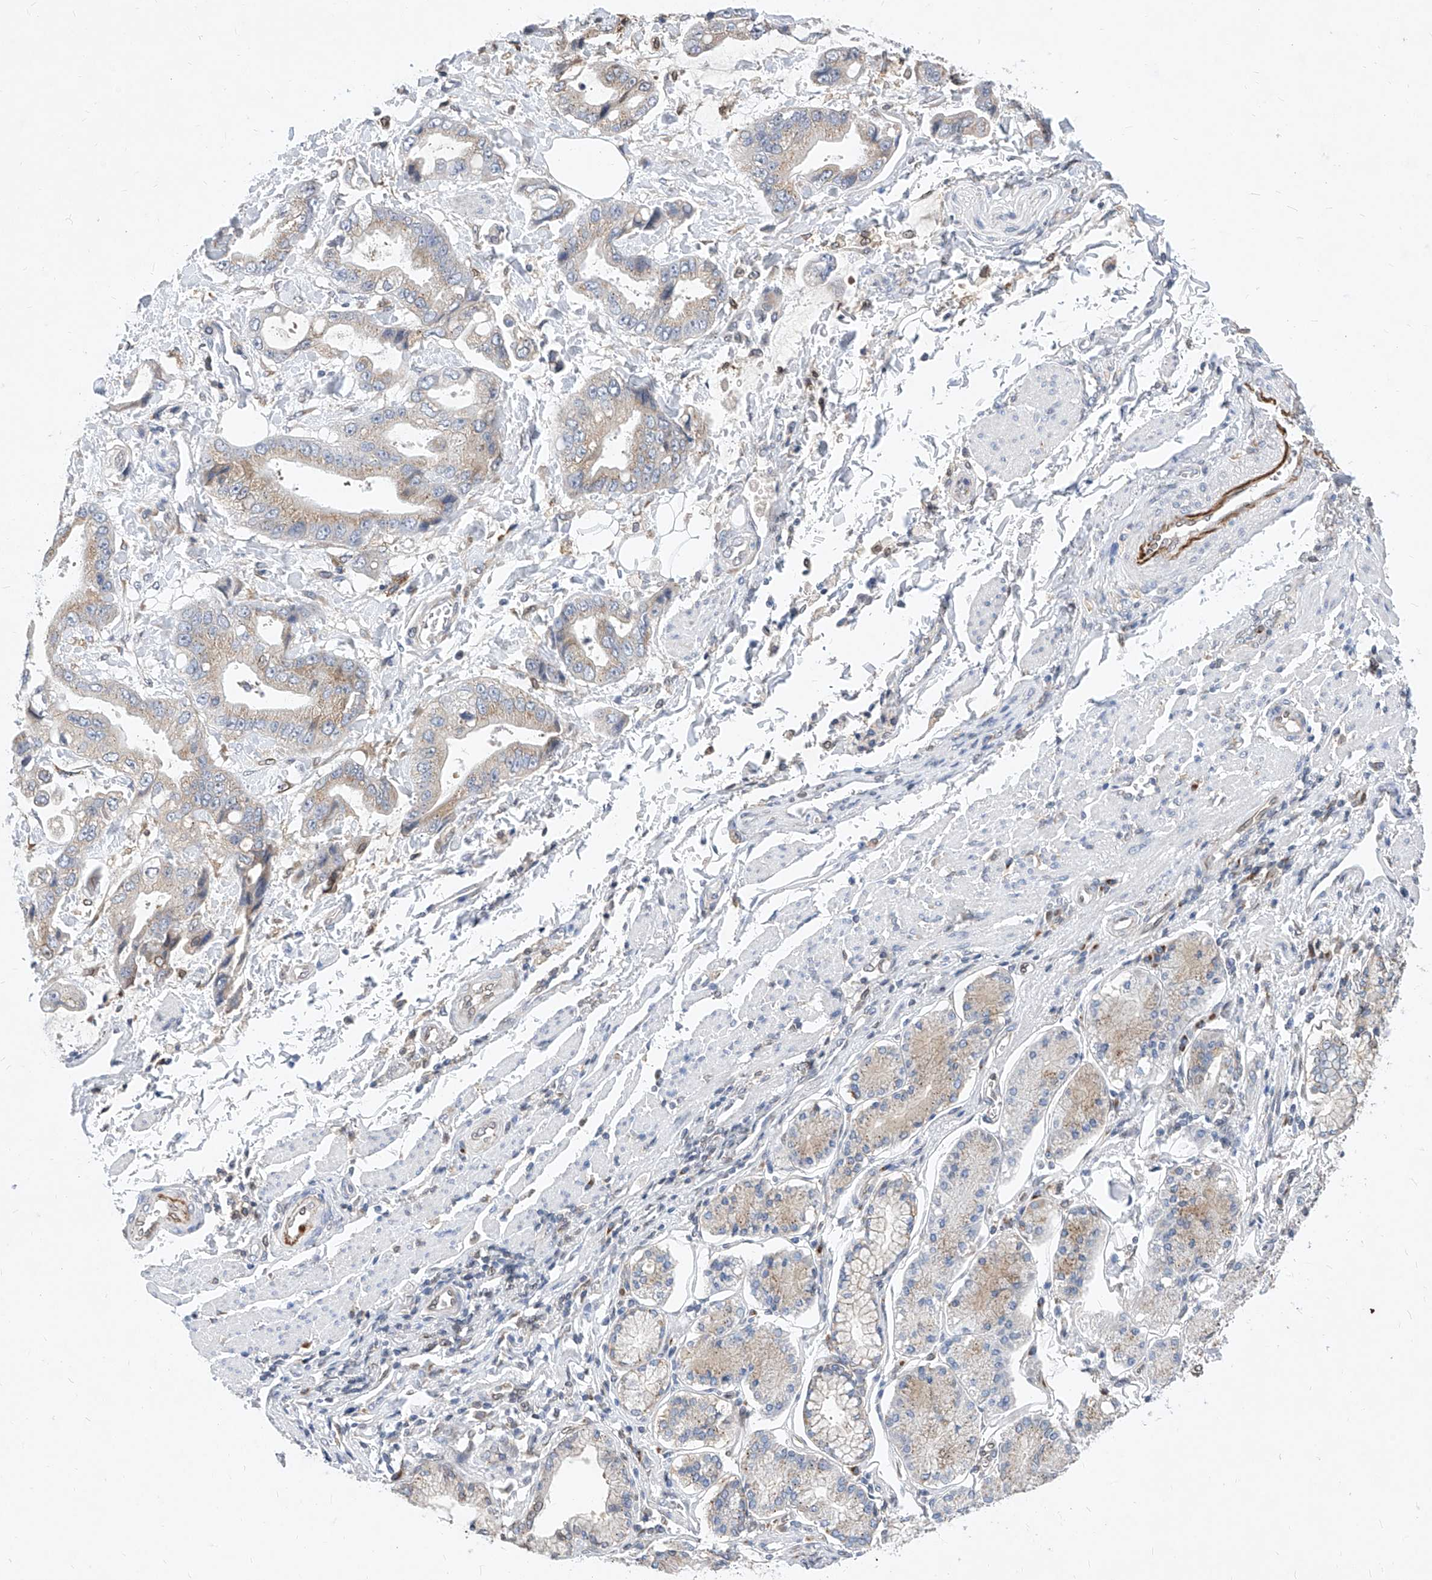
{"staining": {"intensity": "weak", "quantity": "25%-75%", "location": "cytoplasmic/membranous"}, "tissue": "stomach cancer", "cell_type": "Tumor cells", "image_type": "cancer", "snomed": [{"axis": "morphology", "description": "Adenocarcinoma, NOS"}, {"axis": "topography", "description": "Stomach"}], "caption": "Immunohistochemistry of human stomach cancer (adenocarcinoma) exhibits low levels of weak cytoplasmic/membranous staining in approximately 25%-75% of tumor cells. (DAB (3,3'-diaminobenzidine) = brown stain, brightfield microscopy at high magnification).", "gene": "MX2", "patient": {"sex": "male", "age": 62}}